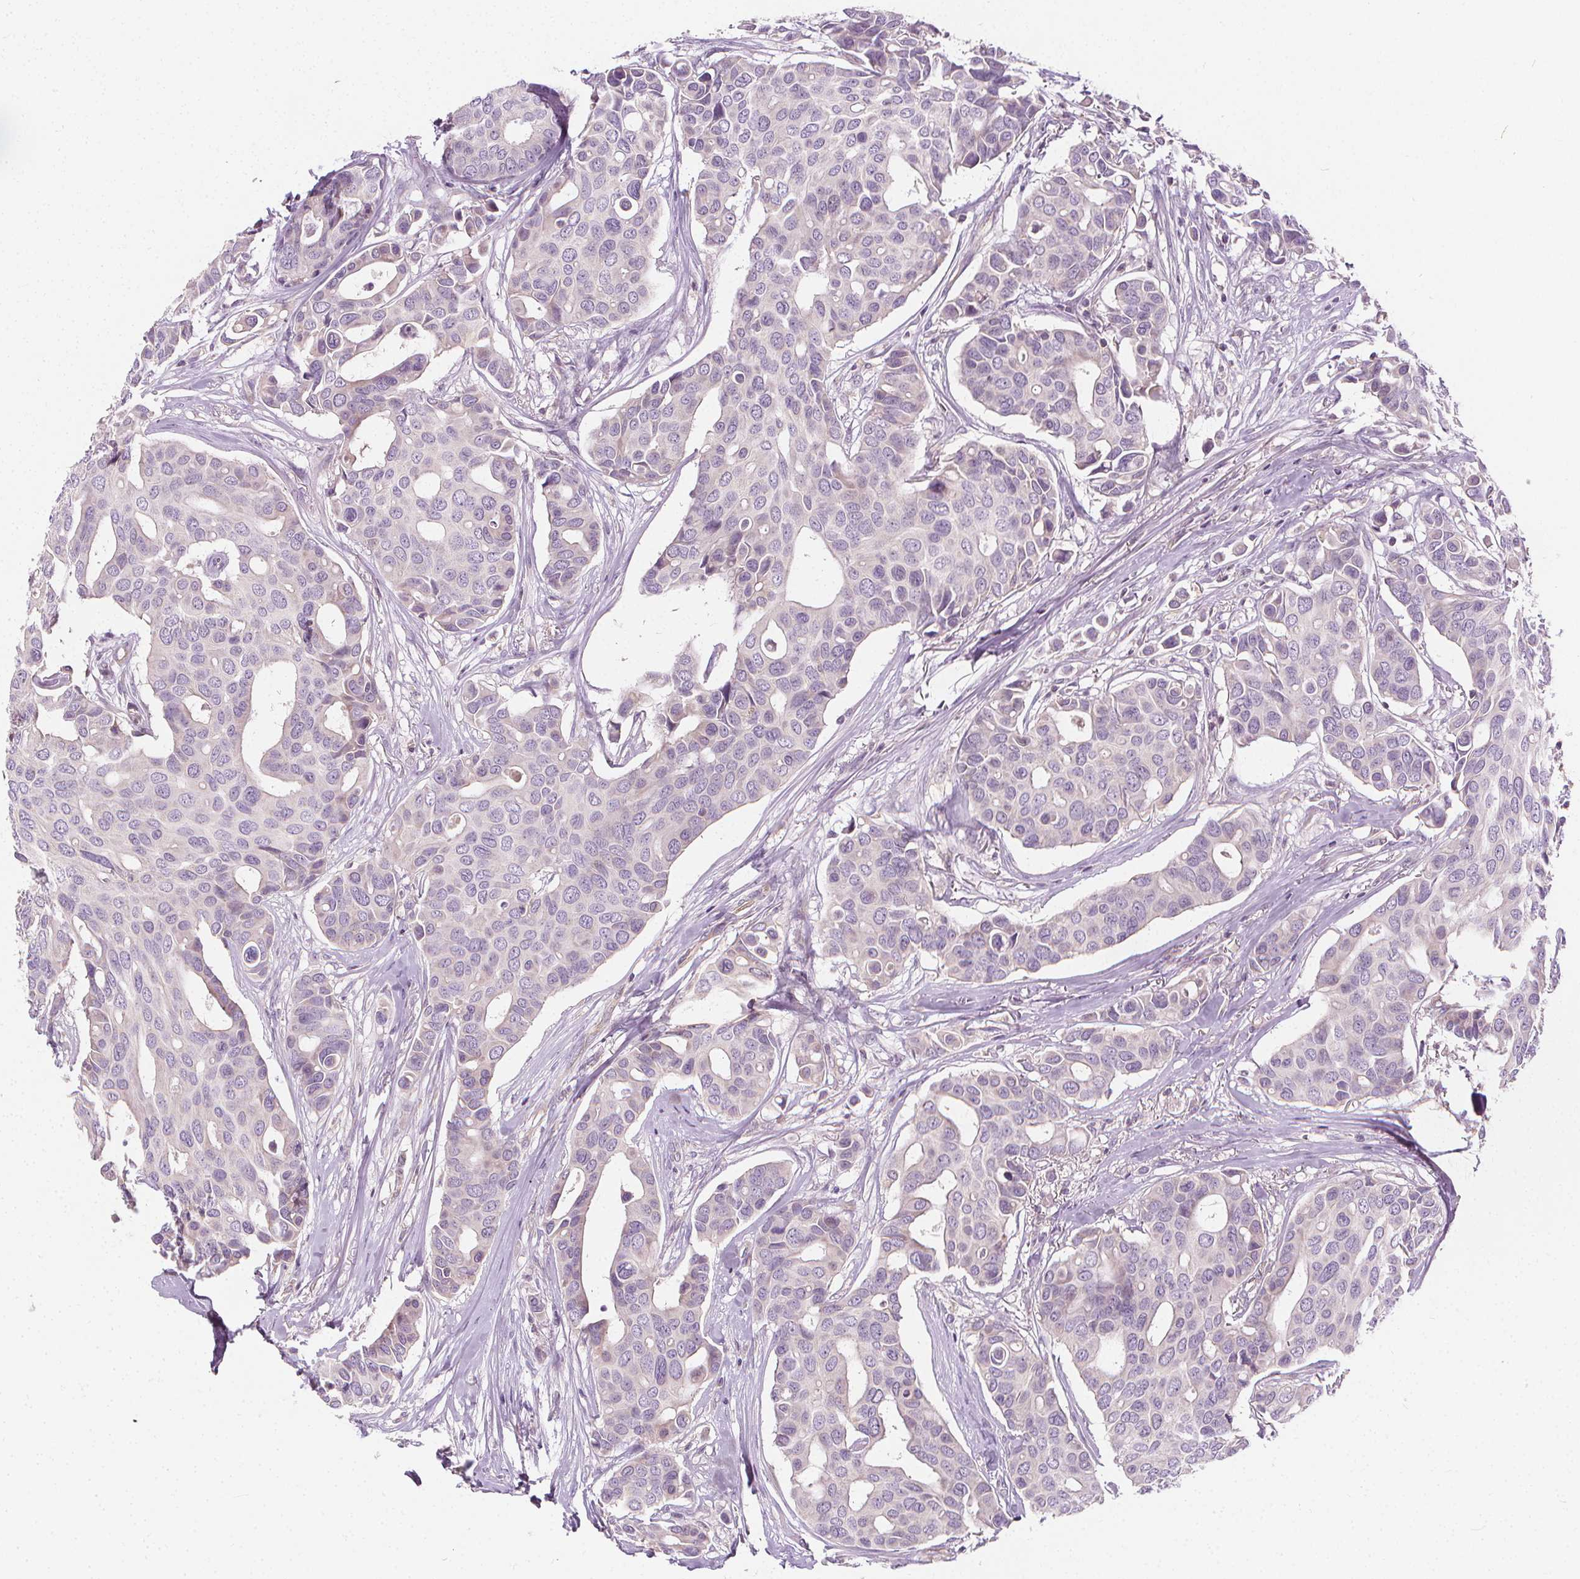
{"staining": {"intensity": "weak", "quantity": "<25%", "location": "cytoplasmic/membranous"}, "tissue": "breast cancer", "cell_type": "Tumor cells", "image_type": "cancer", "snomed": [{"axis": "morphology", "description": "Duct carcinoma"}, {"axis": "topography", "description": "Breast"}], "caption": "The photomicrograph exhibits no staining of tumor cells in intraductal carcinoma (breast).", "gene": "RAB20", "patient": {"sex": "female", "age": 54}}